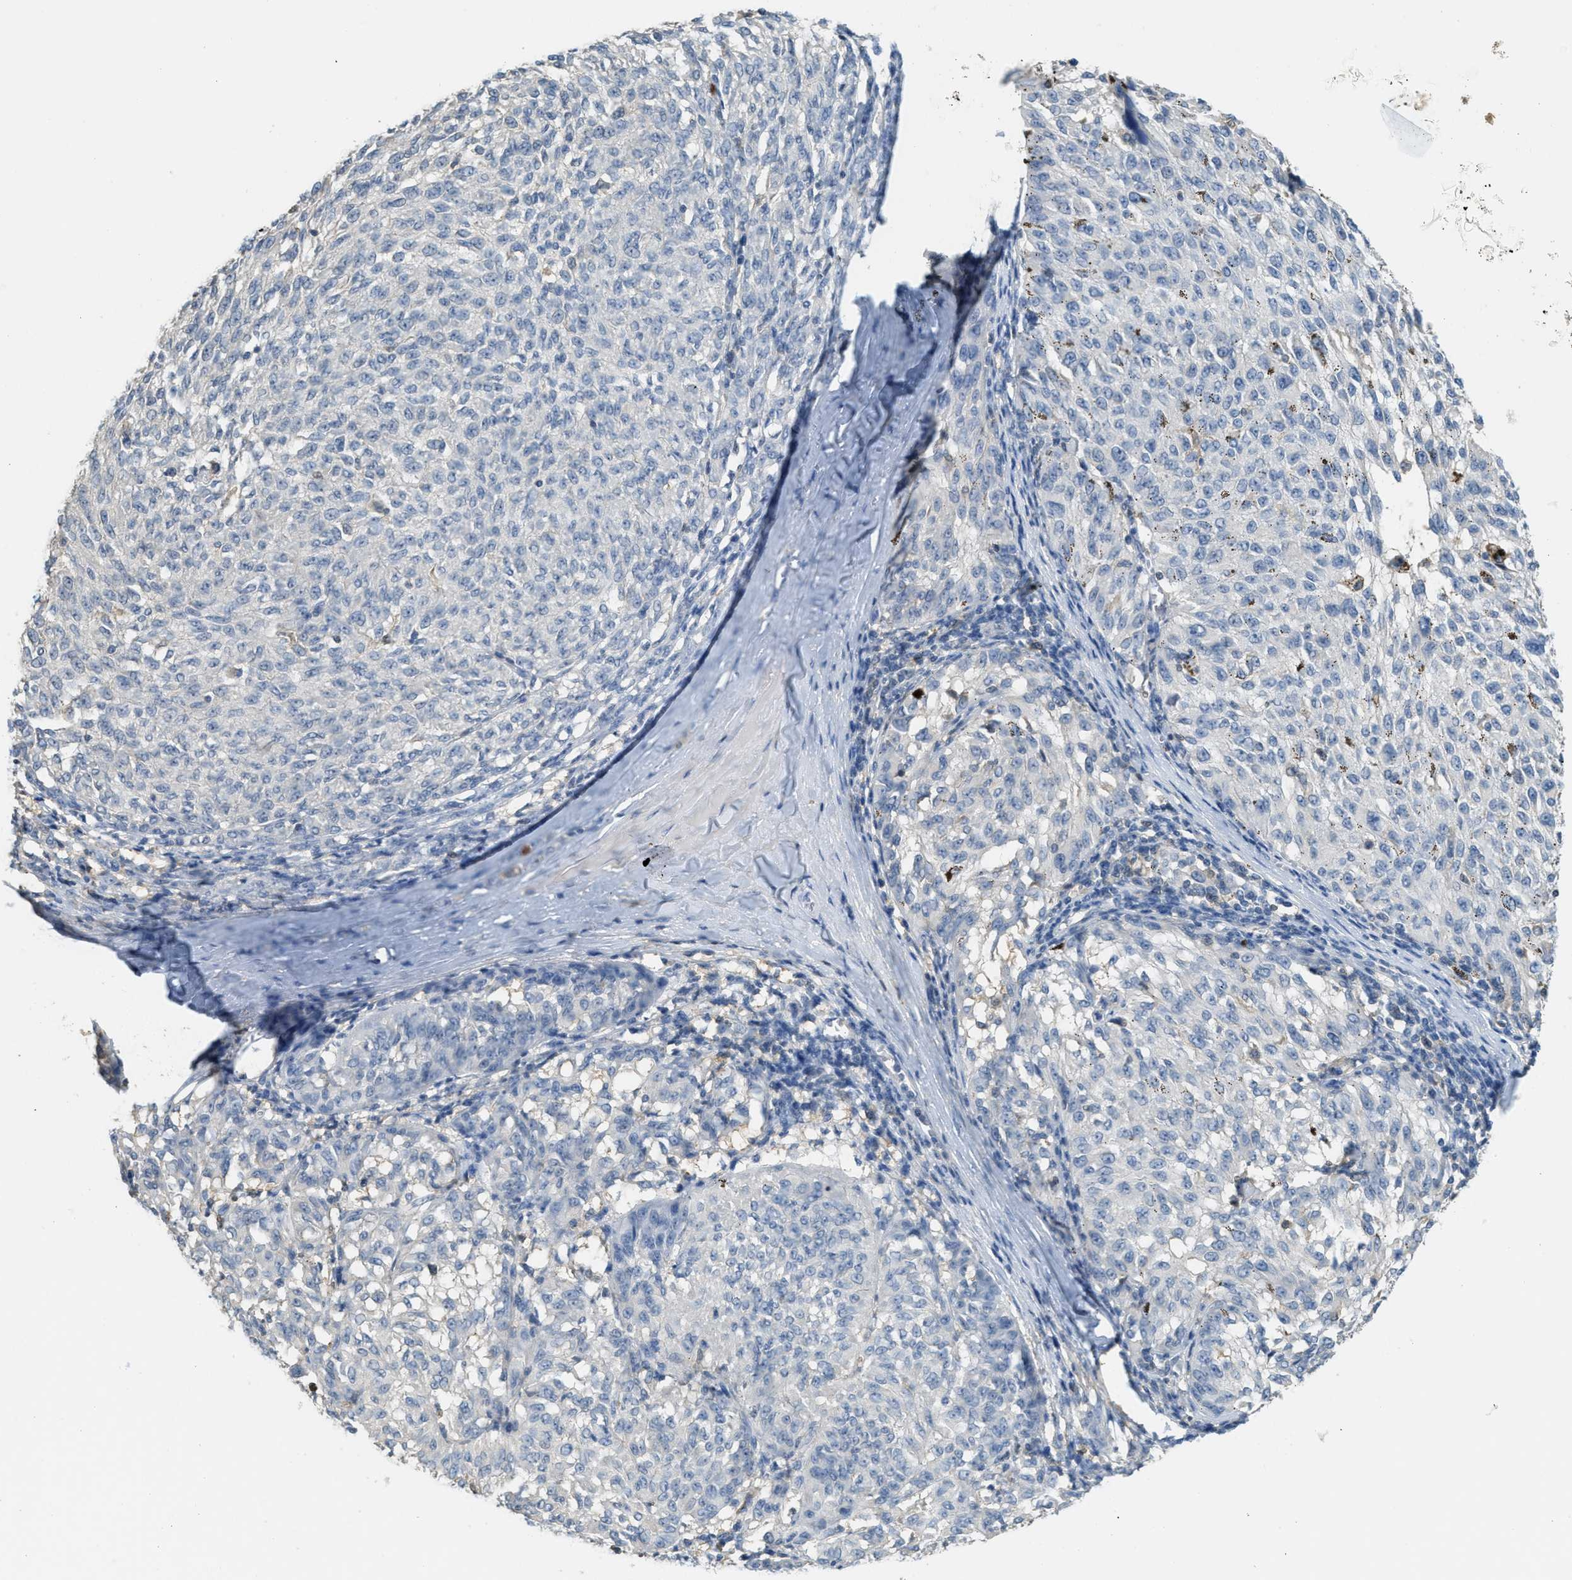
{"staining": {"intensity": "negative", "quantity": "none", "location": "none"}, "tissue": "melanoma", "cell_type": "Tumor cells", "image_type": "cancer", "snomed": [{"axis": "morphology", "description": "Malignant melanoma, NOS"}, {"axis": "topography", "description": "Skin"}], "caption": "Immunohistochemistry (IHC) image of neoplastic tissue: melanoma stained with DAB (3,3'-diaminobenzidine) demonstrates no significant protein expression in tumor cells.", "gene": "SERPINB1", "patient": {"sex": "female", "age": 72}}